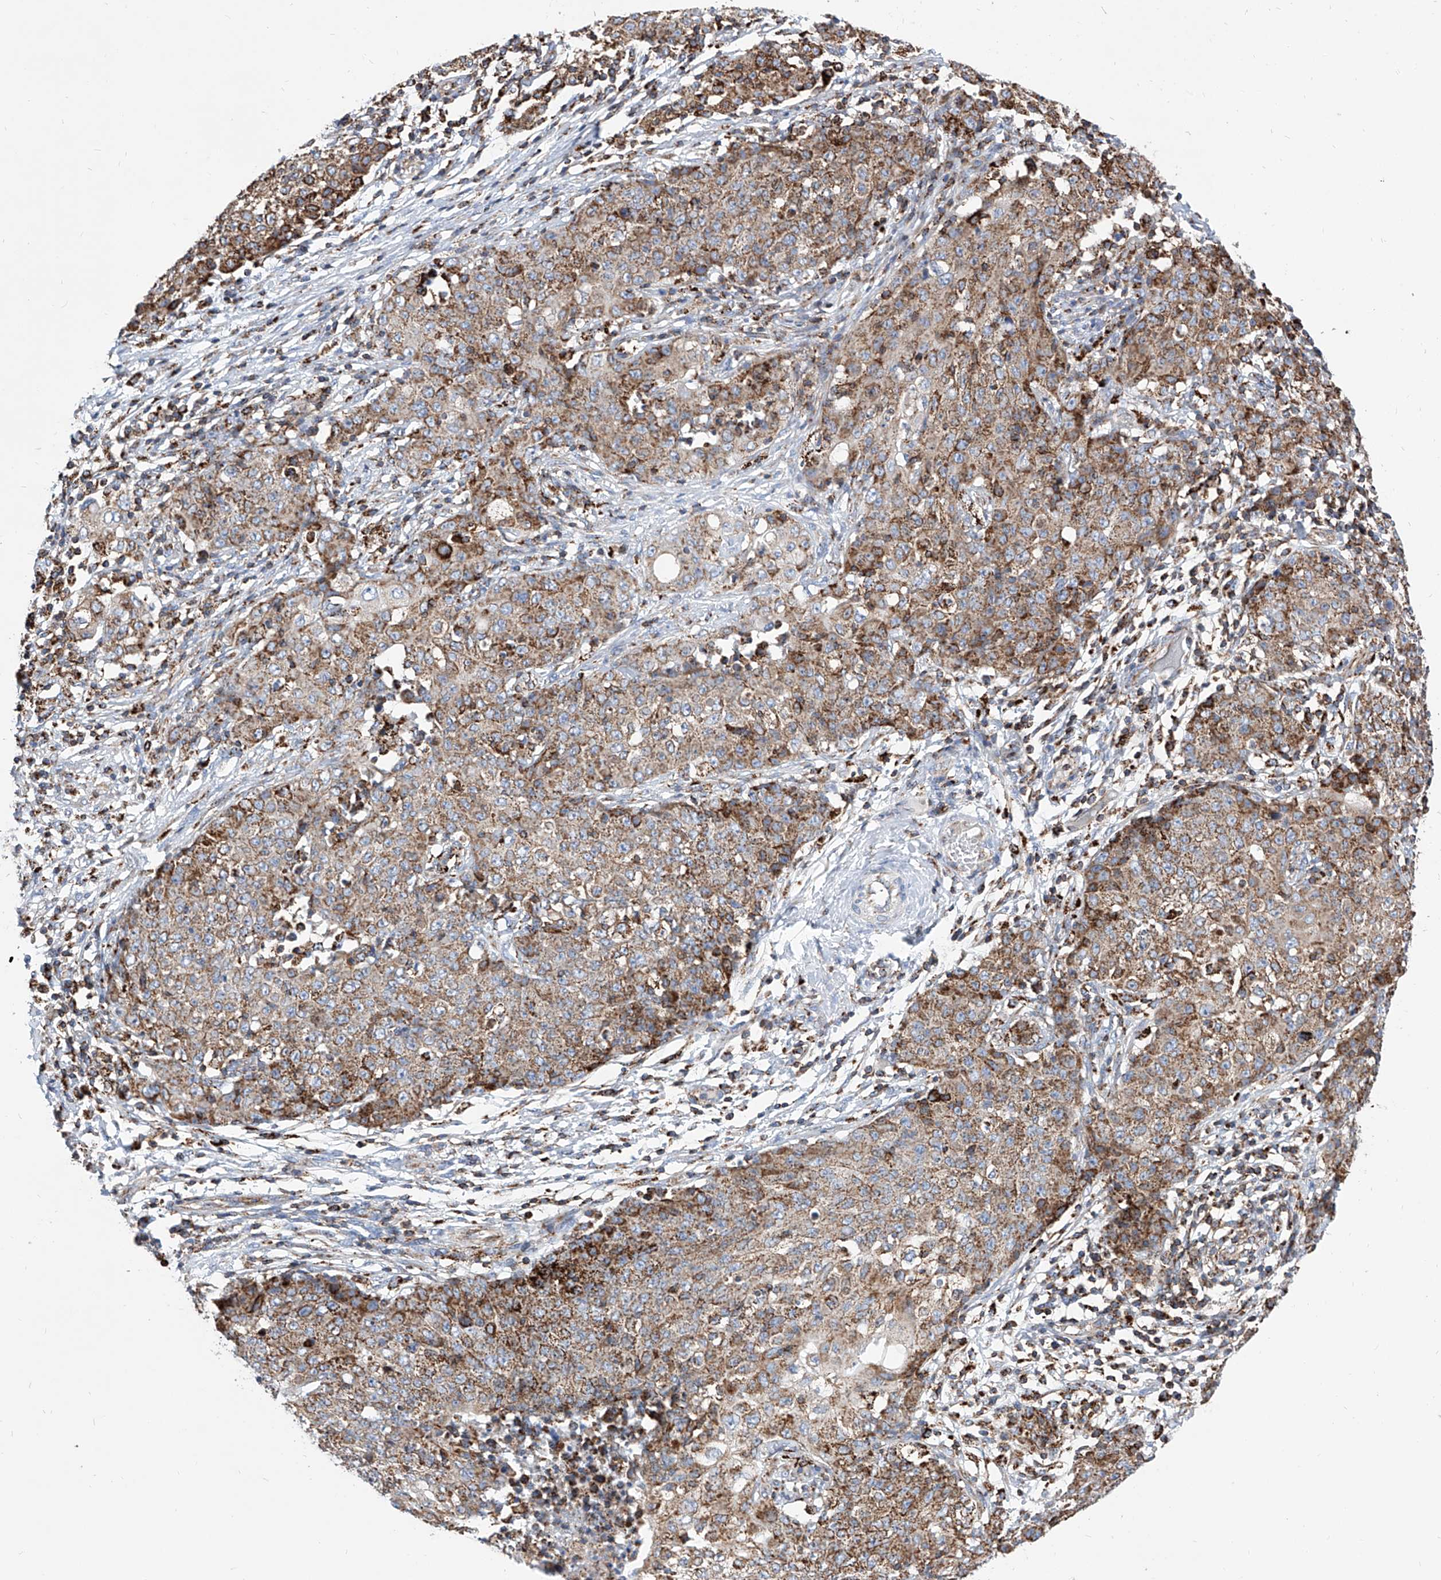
{"staining": {"intensity": "moderate", "quantity": ">75%", "location": "cytoplasmic/membranous"}, "tissue": "ovarian cancer", "cell_type": "Tumor cells", "image_type": "cancer", "snomed": [{"axis": "morphology", "description": "Carcinoma, endometroid"}, {"axis": "topography", "description": "Ovary"}], "caption": "Protein expression analysis of ovarian endometroid carcinoma reveals moderate cytoplasmic/membranous expression in approximately >75% of tumor cells.", "gene": "CPNE5", "patient": {"sex": "female", "age": 42}}